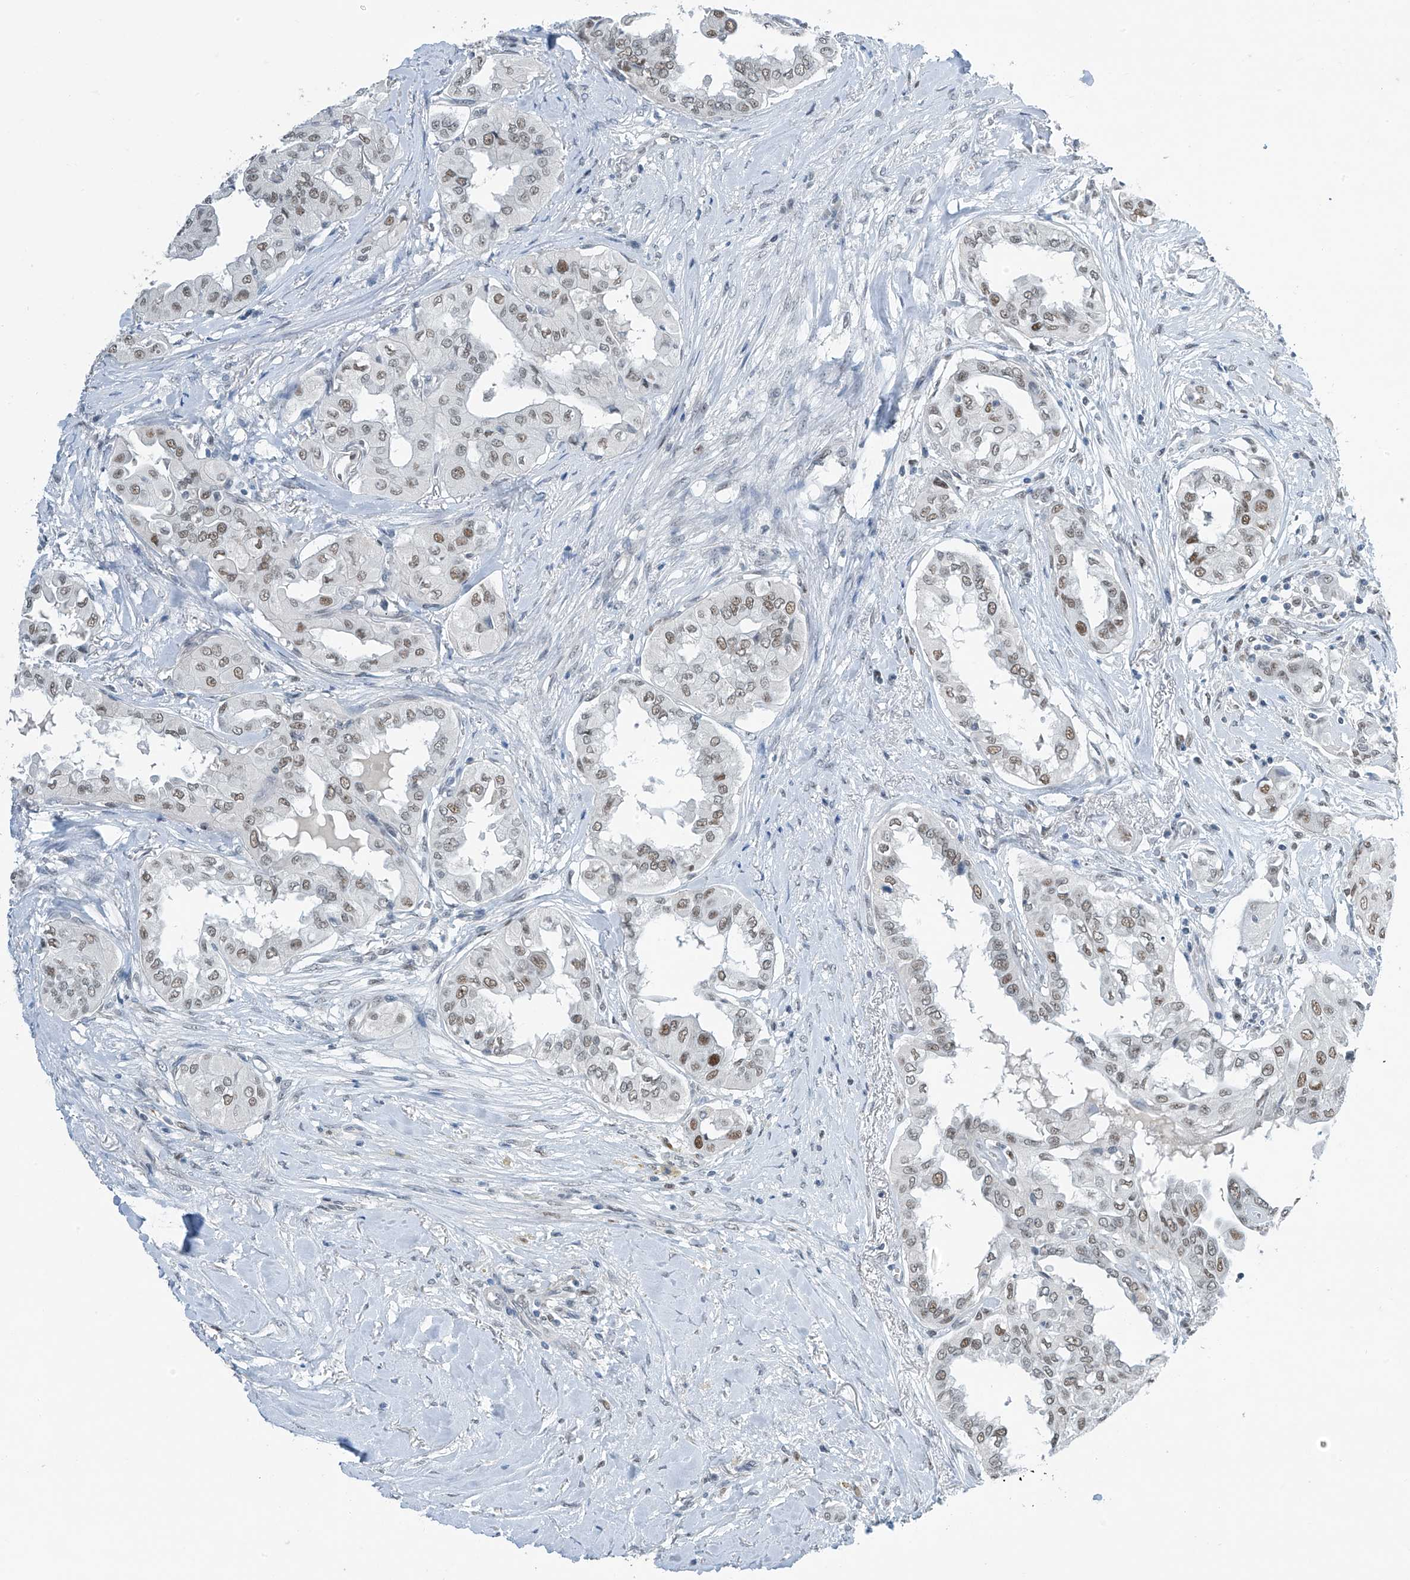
{"staining": {"intensity": "moderate", "quantity": ">75%", "location": "nuclear"}, "tissue": "thyroid cancer", "cell_type": "Tumor cells", "image_type": "cancer", "snomed": [{"axis": "morphology", "description": "Papillary adenocarcinoma, NOS"}, {"axis": "topography", "description": "Thyroid gland"}], "caption": "Brown immunohistochemical staining in thyroid cancer displays moderate nuclear staining in about >75% of tumor cells.", "gene": "TAF8", "patient": {"sex": "female", "age": 59}}